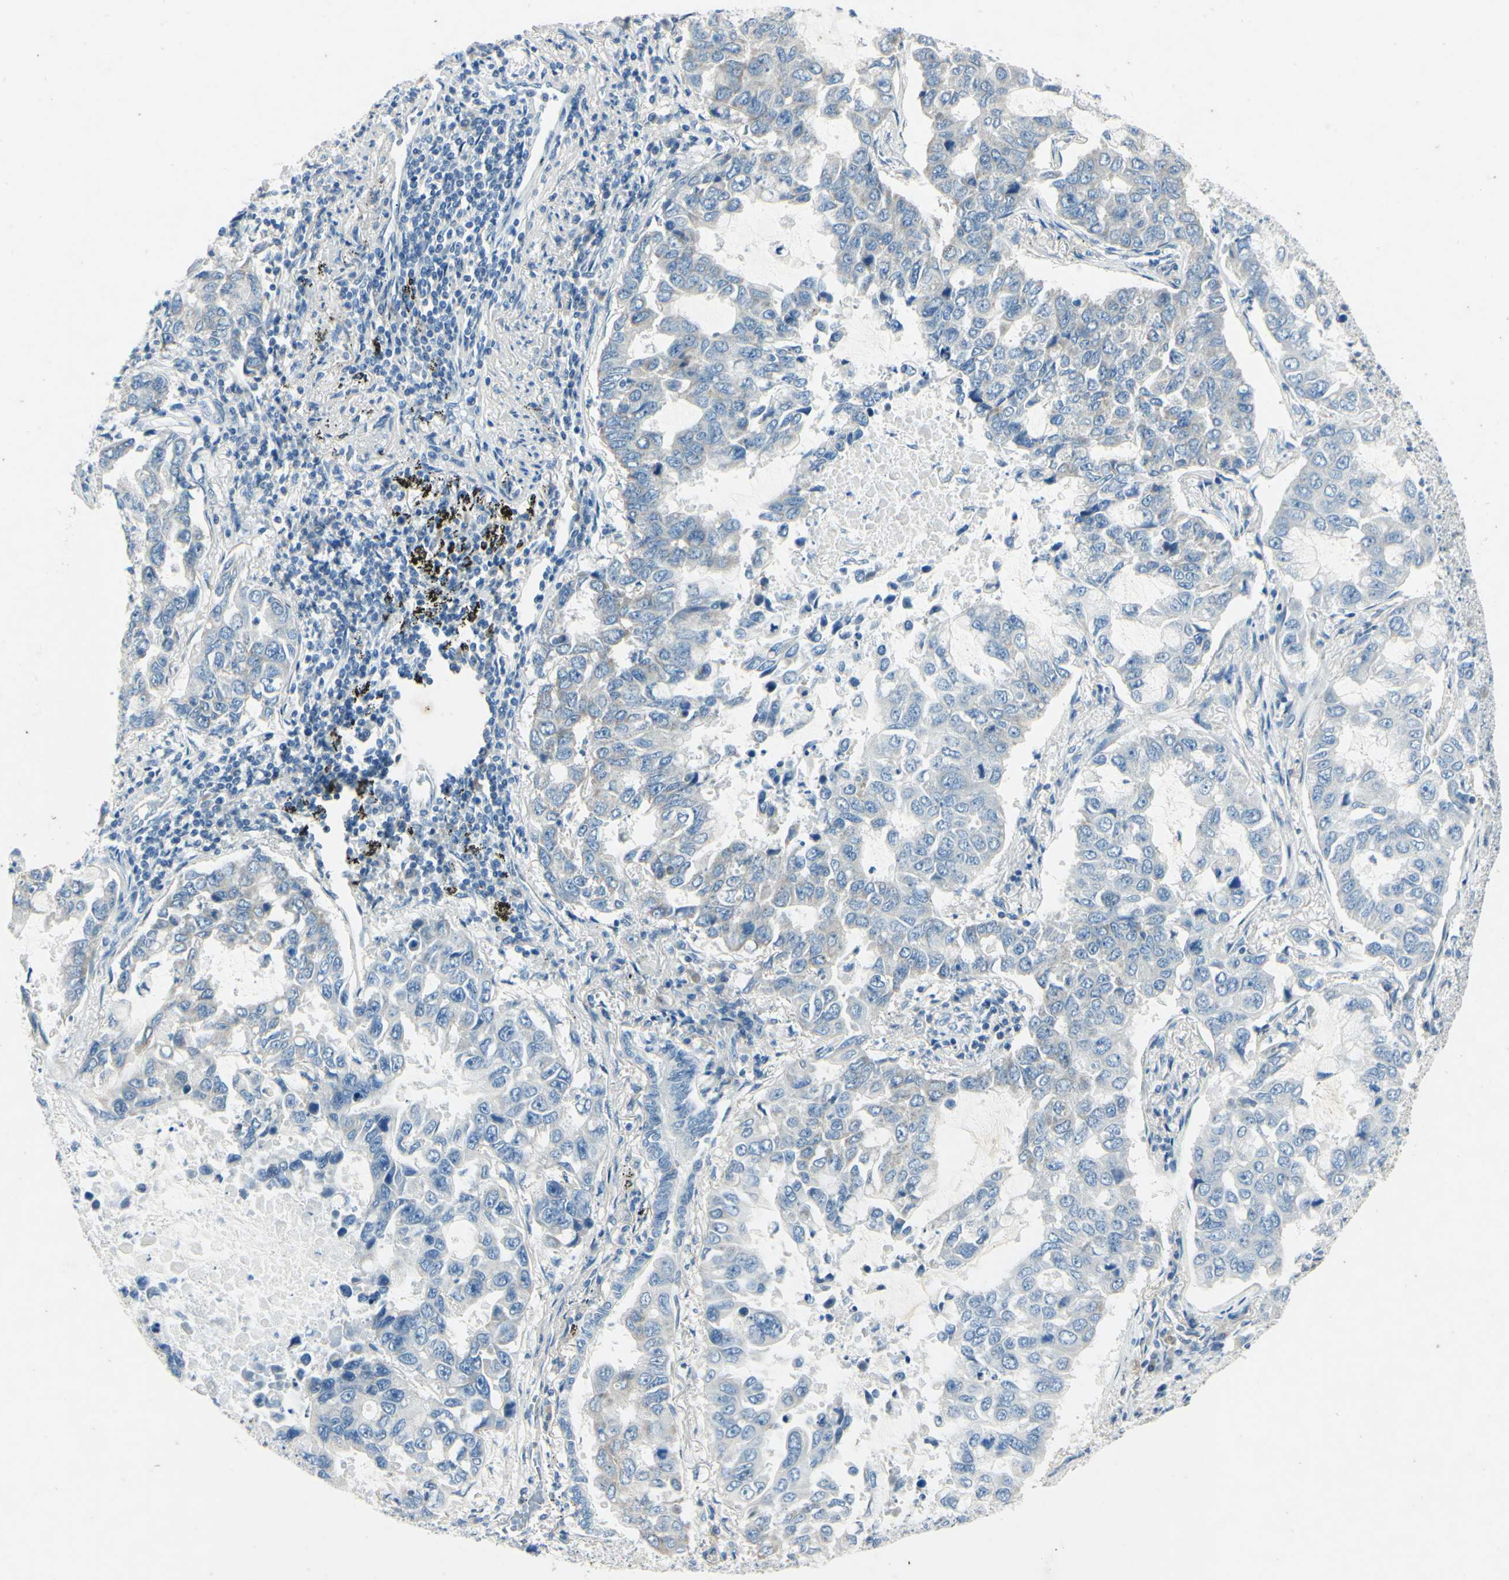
{"staining": {"intensity": "negative", "quantity": "none", "location": "none"}, "tissue": "lung cancer", "cell_type": "Tumor cells", "image_type": "cancer", "snomed": [{"axis": "morphology", "description": "Adenocarcinoma, NOS"}, {"axis": "topography", "description": "Lung"}], "caption": "Tumor cells show no significant protein positivity in lung adenocarcinoma.", "gene": "SNAP91", "patient": {"sex": "male", "age": 64}}